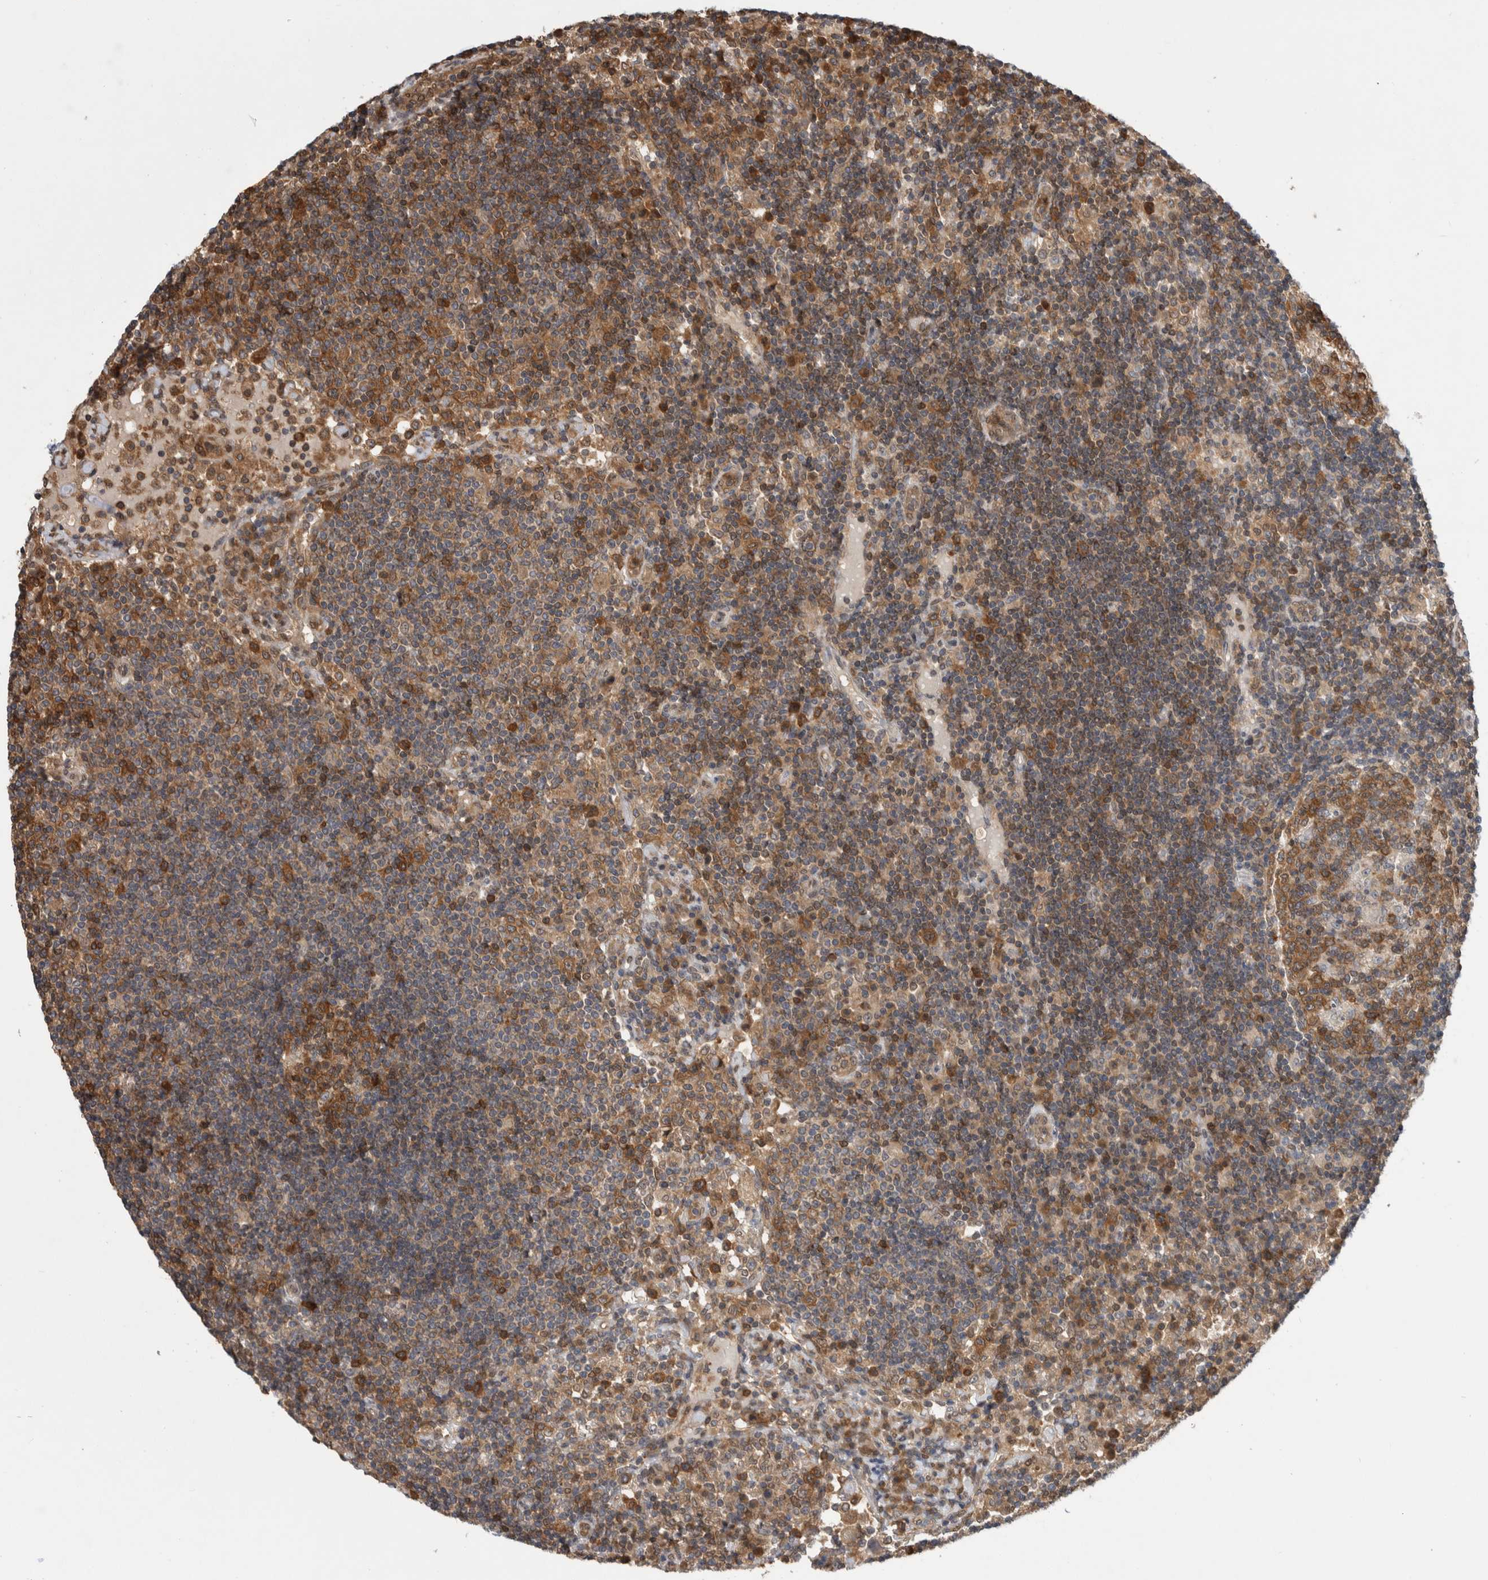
{"staining": {"intensity": "strong", "quantity": ">75%", "location": "cytoplasmic/membranous"}, "tissue": "lymph node", "cell_type": "Germinal center cells", "image_type": "normal", "snomed": [{"axis": "morphology", "description": "Normal tissue, NOS"}, {"axis": "topography", "description": "Lymph node"}], "caption": "A brown stain labels strong cytoplasmic/membranous positivity of a protein in germinal center cells of benign human lymph node. The protein of interest is shown in brown color, while the nuclei are stained blue.", "gene": "ASTN2", "patient": {"sex": "female", "age": 53}}